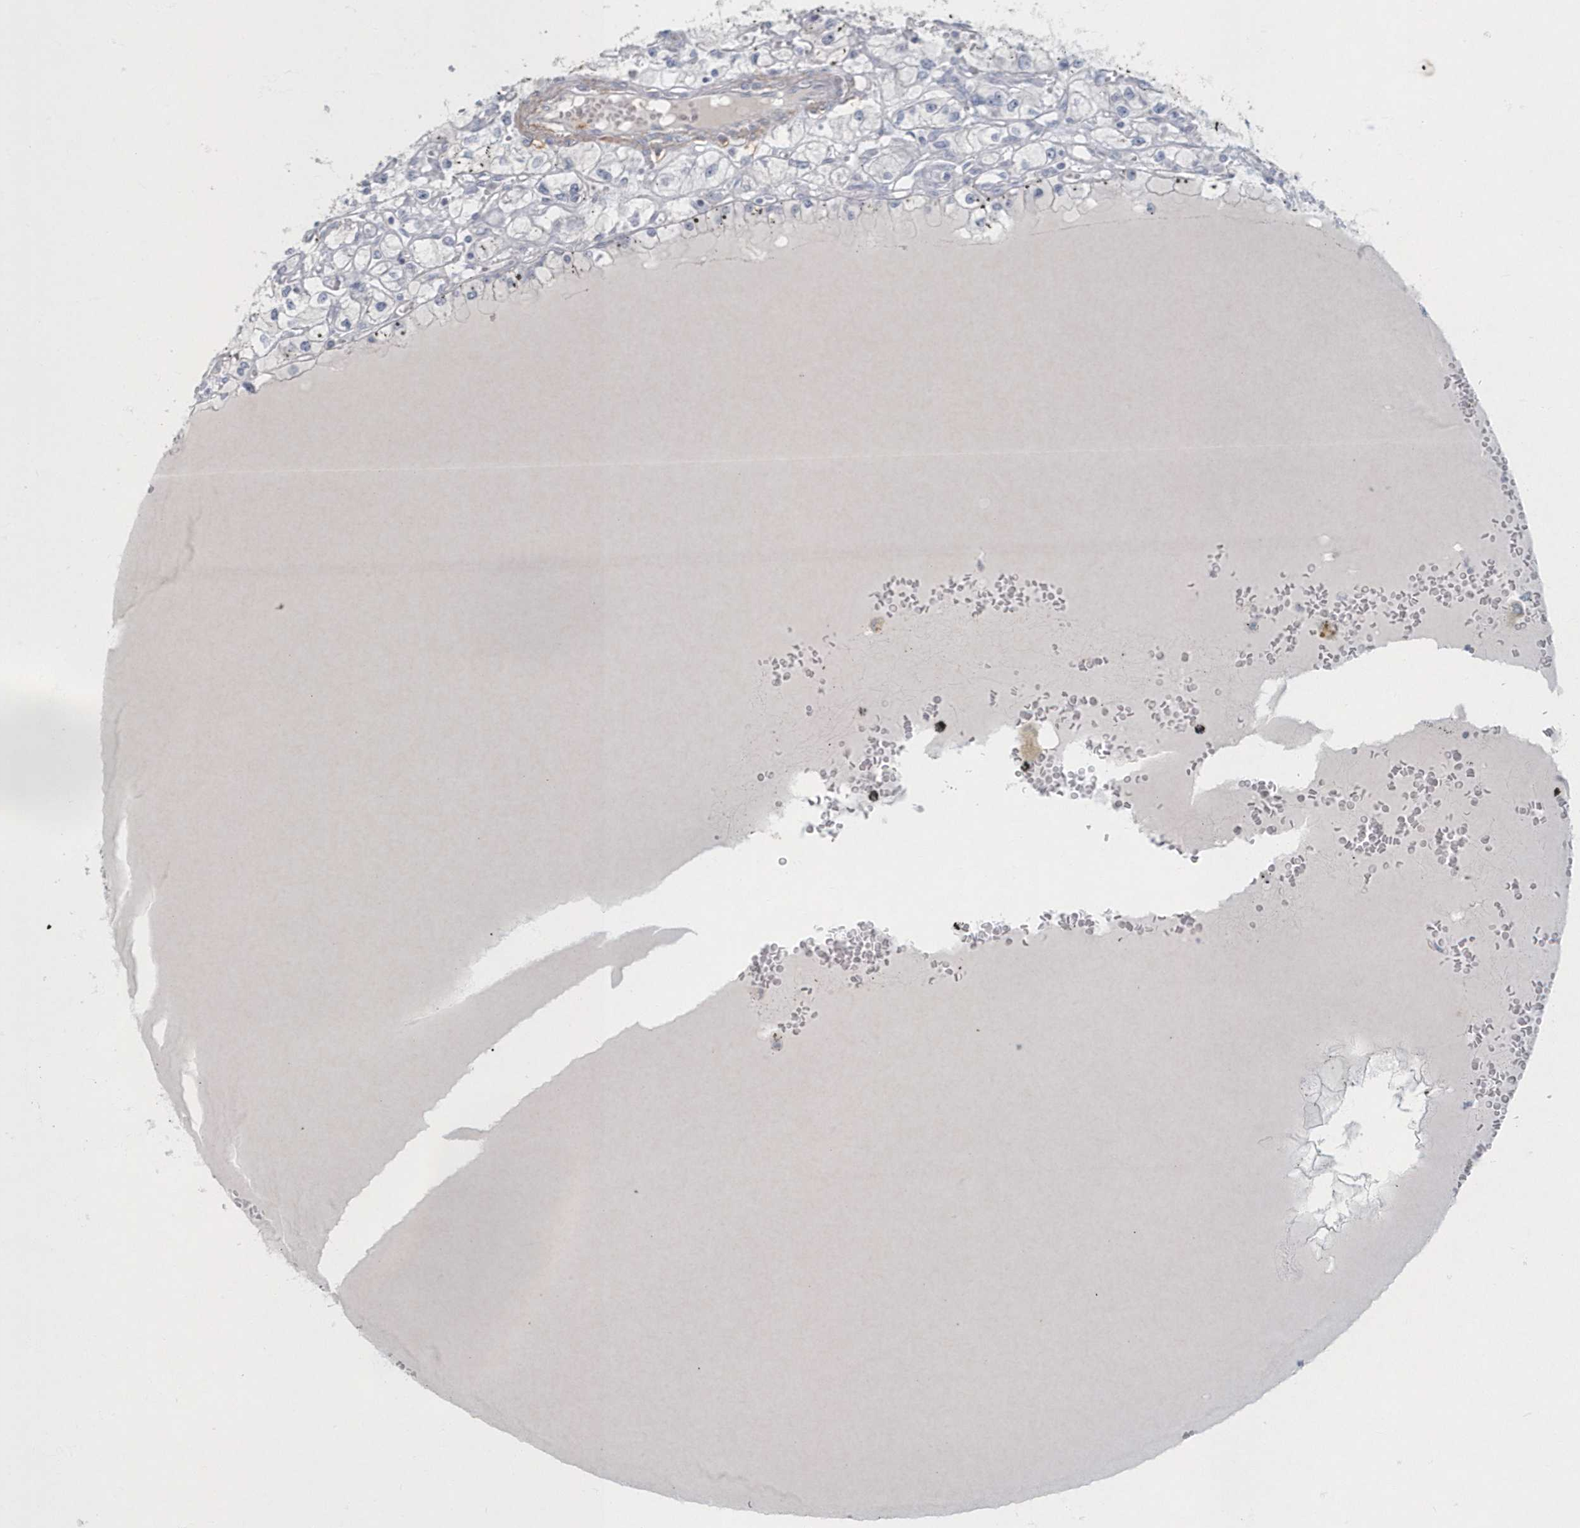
{"staining": {"intensity": "negative", "quantity": "none", "location": "none"}, "tissue": "renal cancer", "cell_type": "Tumor cells", "image_type": "cancer", "snomed": [{"axis": "morphology", "description": "Adenocarcinoma, NOS"}, {"axis": "topography", "description": "Kidney"}], "caption": "A photomicrograph of human renal cancer is negative for staining in tumor cells. Brightfield microscopy of immunohistochemistry (IHC) stained with DAB (3,3'-diaminobenzidine) (brown) and hematoxylin (blue), captured at high magnification.", "gene": "MYOT", "patient": {"sex": "male", "age": 56}}